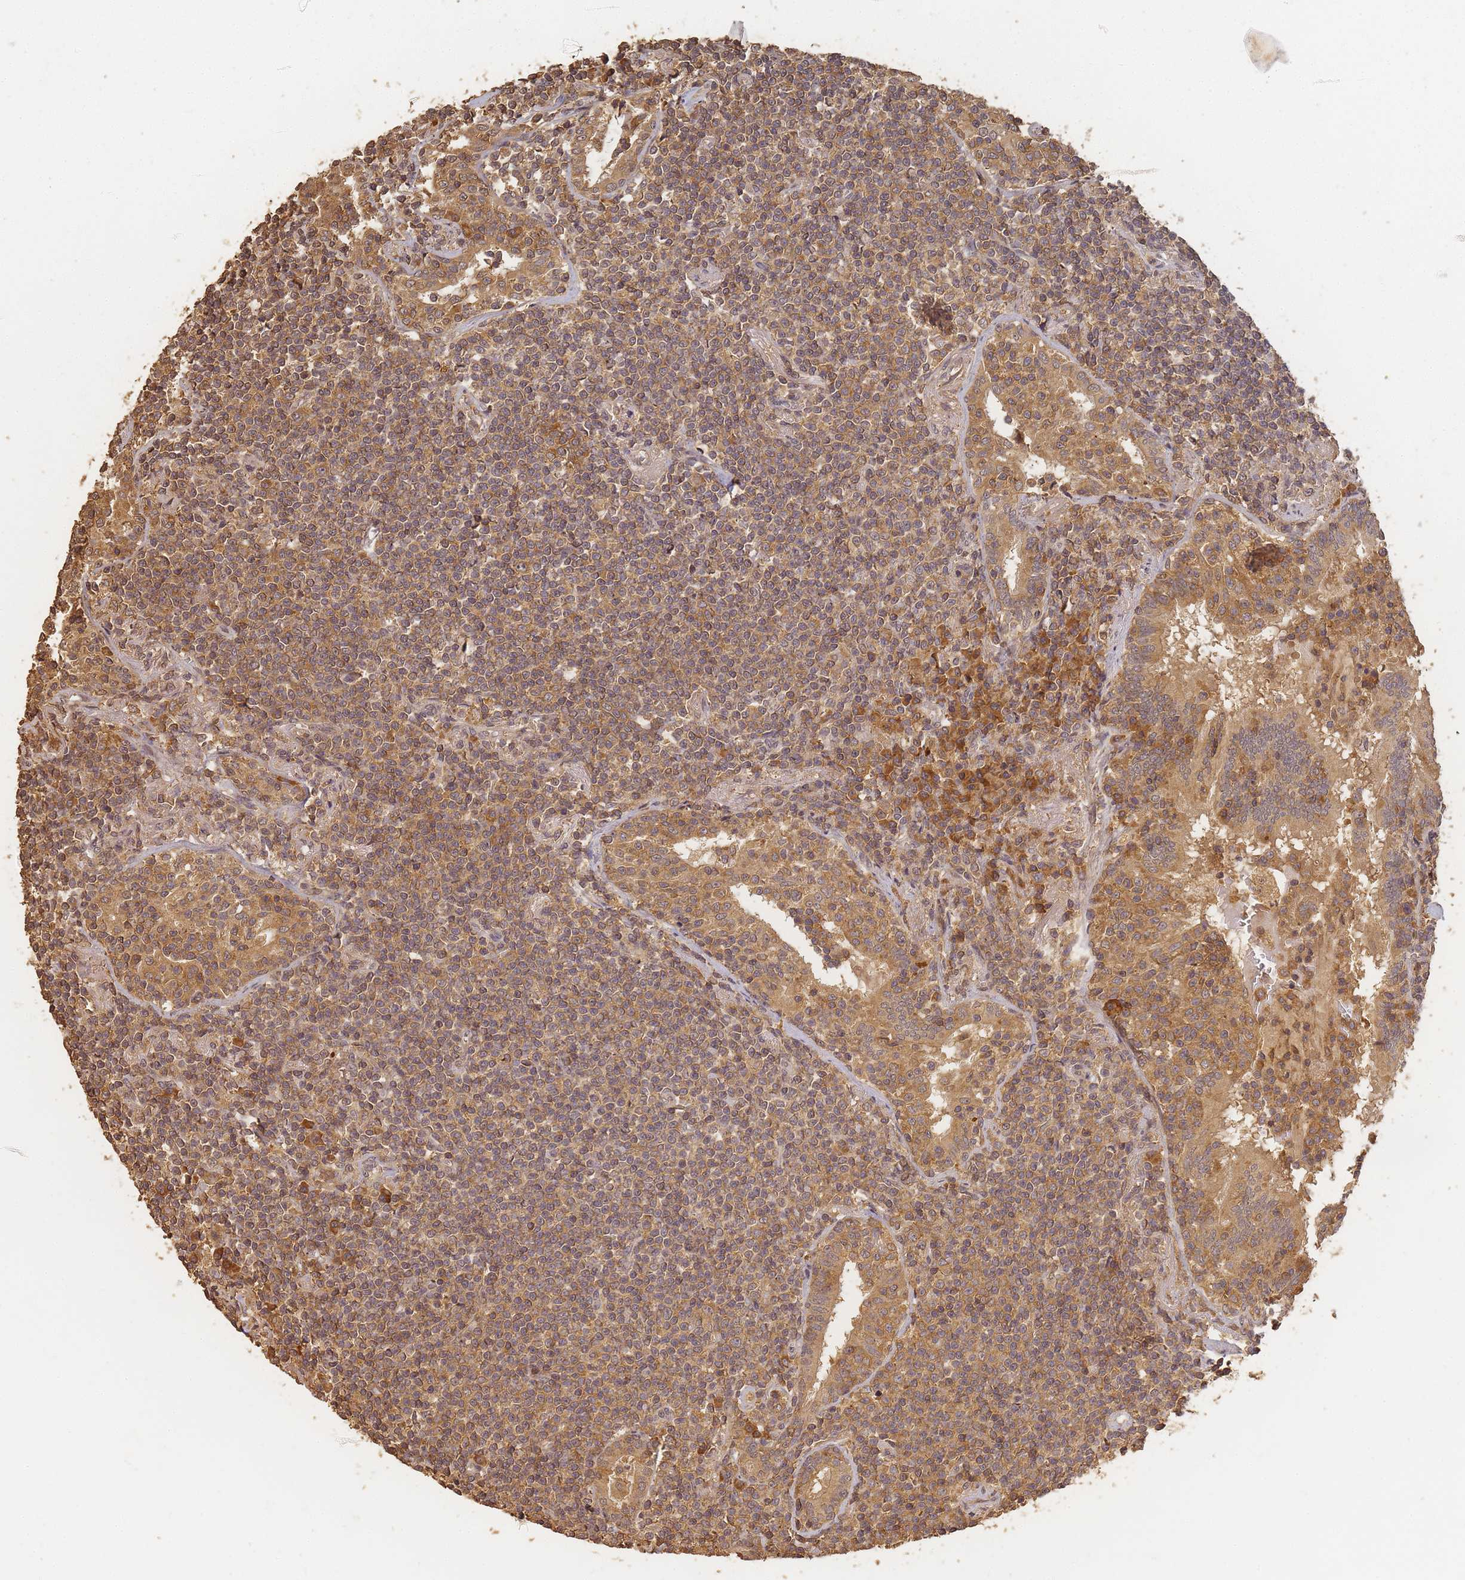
{"staining": {"intensity": "moderate", "quantity": ">75%", "location": "cytoplasmic/membranous"}, "tissue": "lymphoma", "cell_type": "Tumor cells", "image_type": "cancer", "snomed": [{"axis": "morphology", "description": "Malignant lymphoma, non-Hodgkin's type, Low grade"}, {"axis": "topography", "description": "Lung"}], "caption": "Protein expression analysis of lymphoma reveals moderate cytoplasmic/membranous expression in approximately >75% of tumor cells.", "gene": "ALKBH1", "patient": {"sex": "female", "age": 71}}